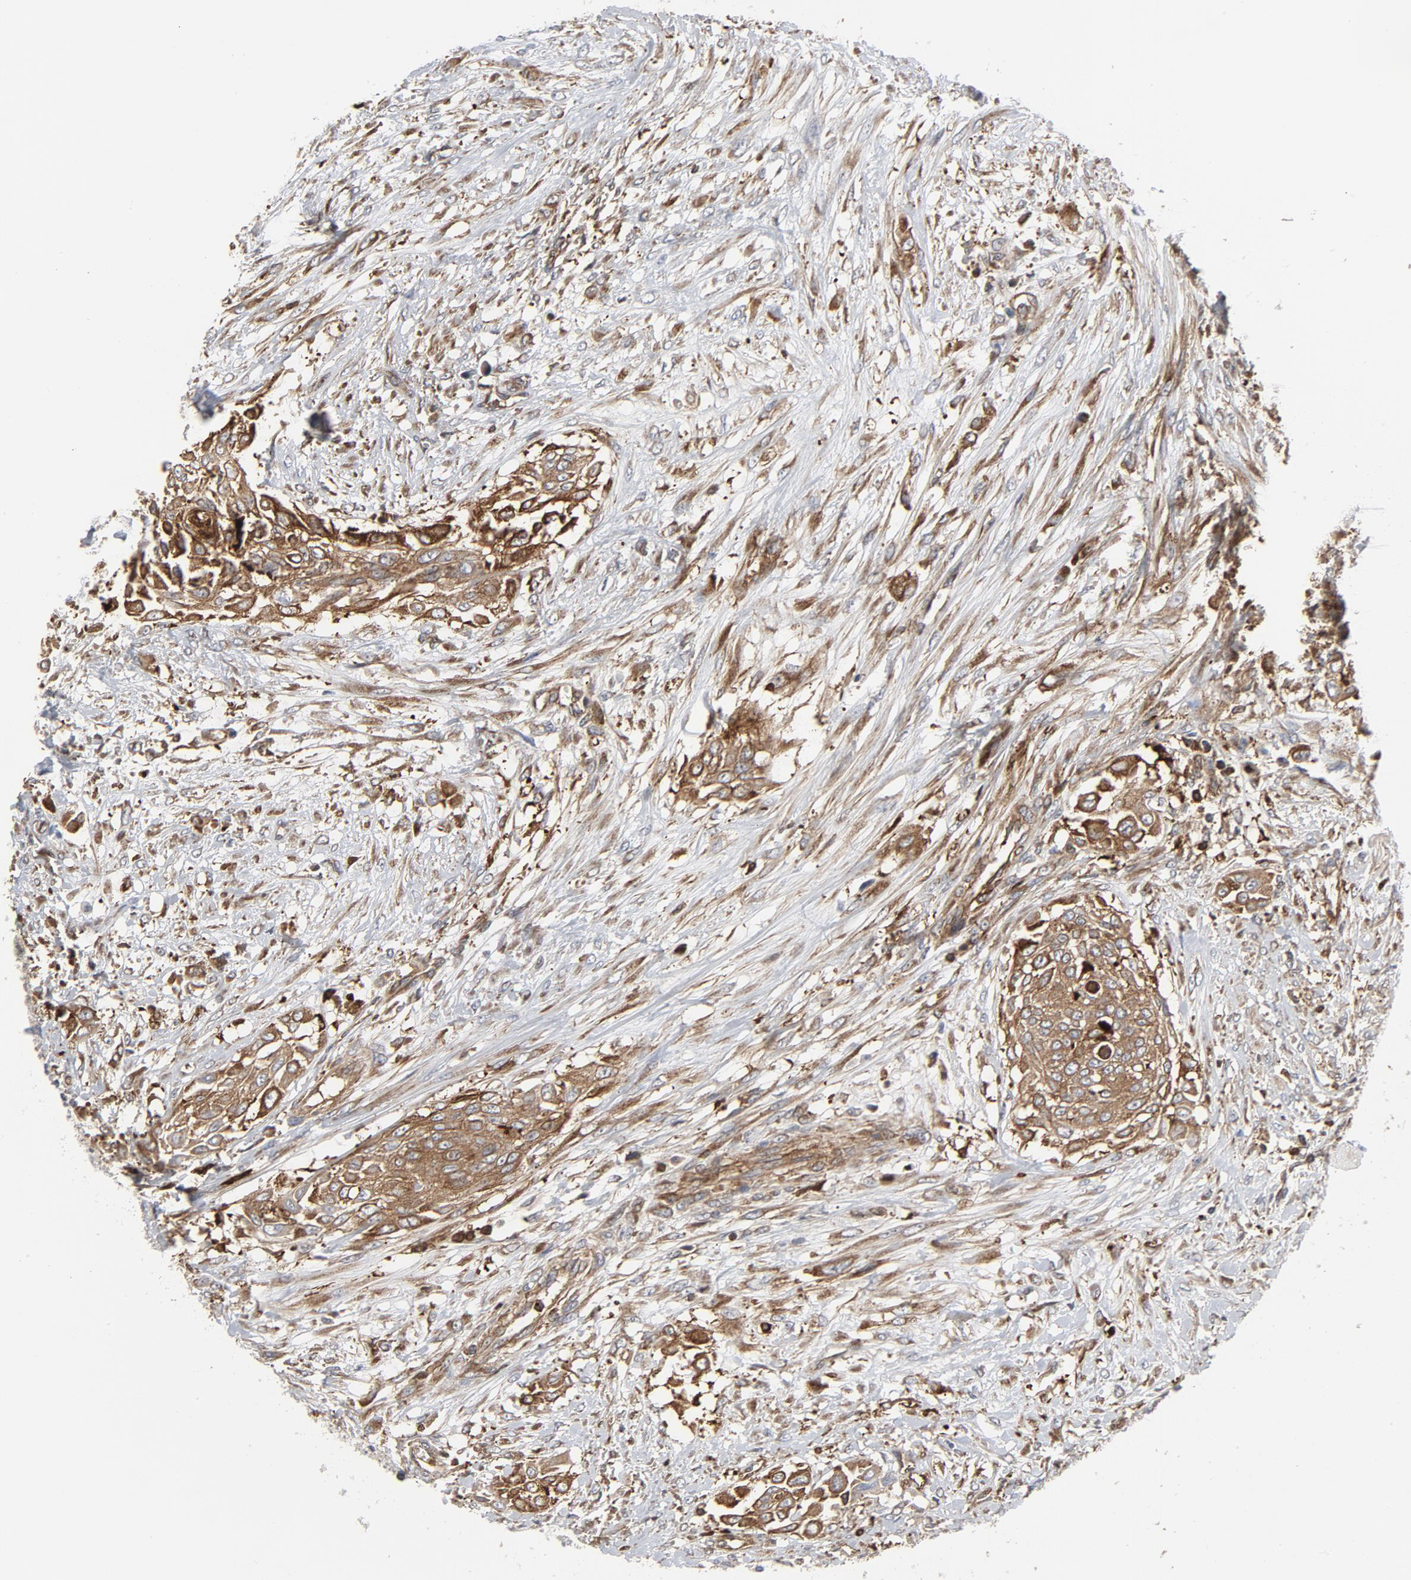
{"staining": {"intensity": "strong", "quantity": ">75%", "location": "cytoplasmic/membranous"}, "tissue": "urothelial cancer", "cell_type": "Tumor cells", "image_type": "cancer", "snomed": [{"axis": "morphology", "description": "Urothelial carcinoma, High grade"}, {"axis": "topography", "description": "Urinary bladder"}], "caption": "High-power microscopy captured an immunohistochemistry (IHC) histopathology image of urothelial cancer, revealing strong cytoplasmic/membranous positivity in approximately >75% of tumor cells. (Stains: DAB (3,3'-diaminobenzidine) in brown, nuclei in blue, Microscopy: brightfield microscopy at high magnification).", "gene": "YES1", "patient": {"sex": "male", "age": 57}}